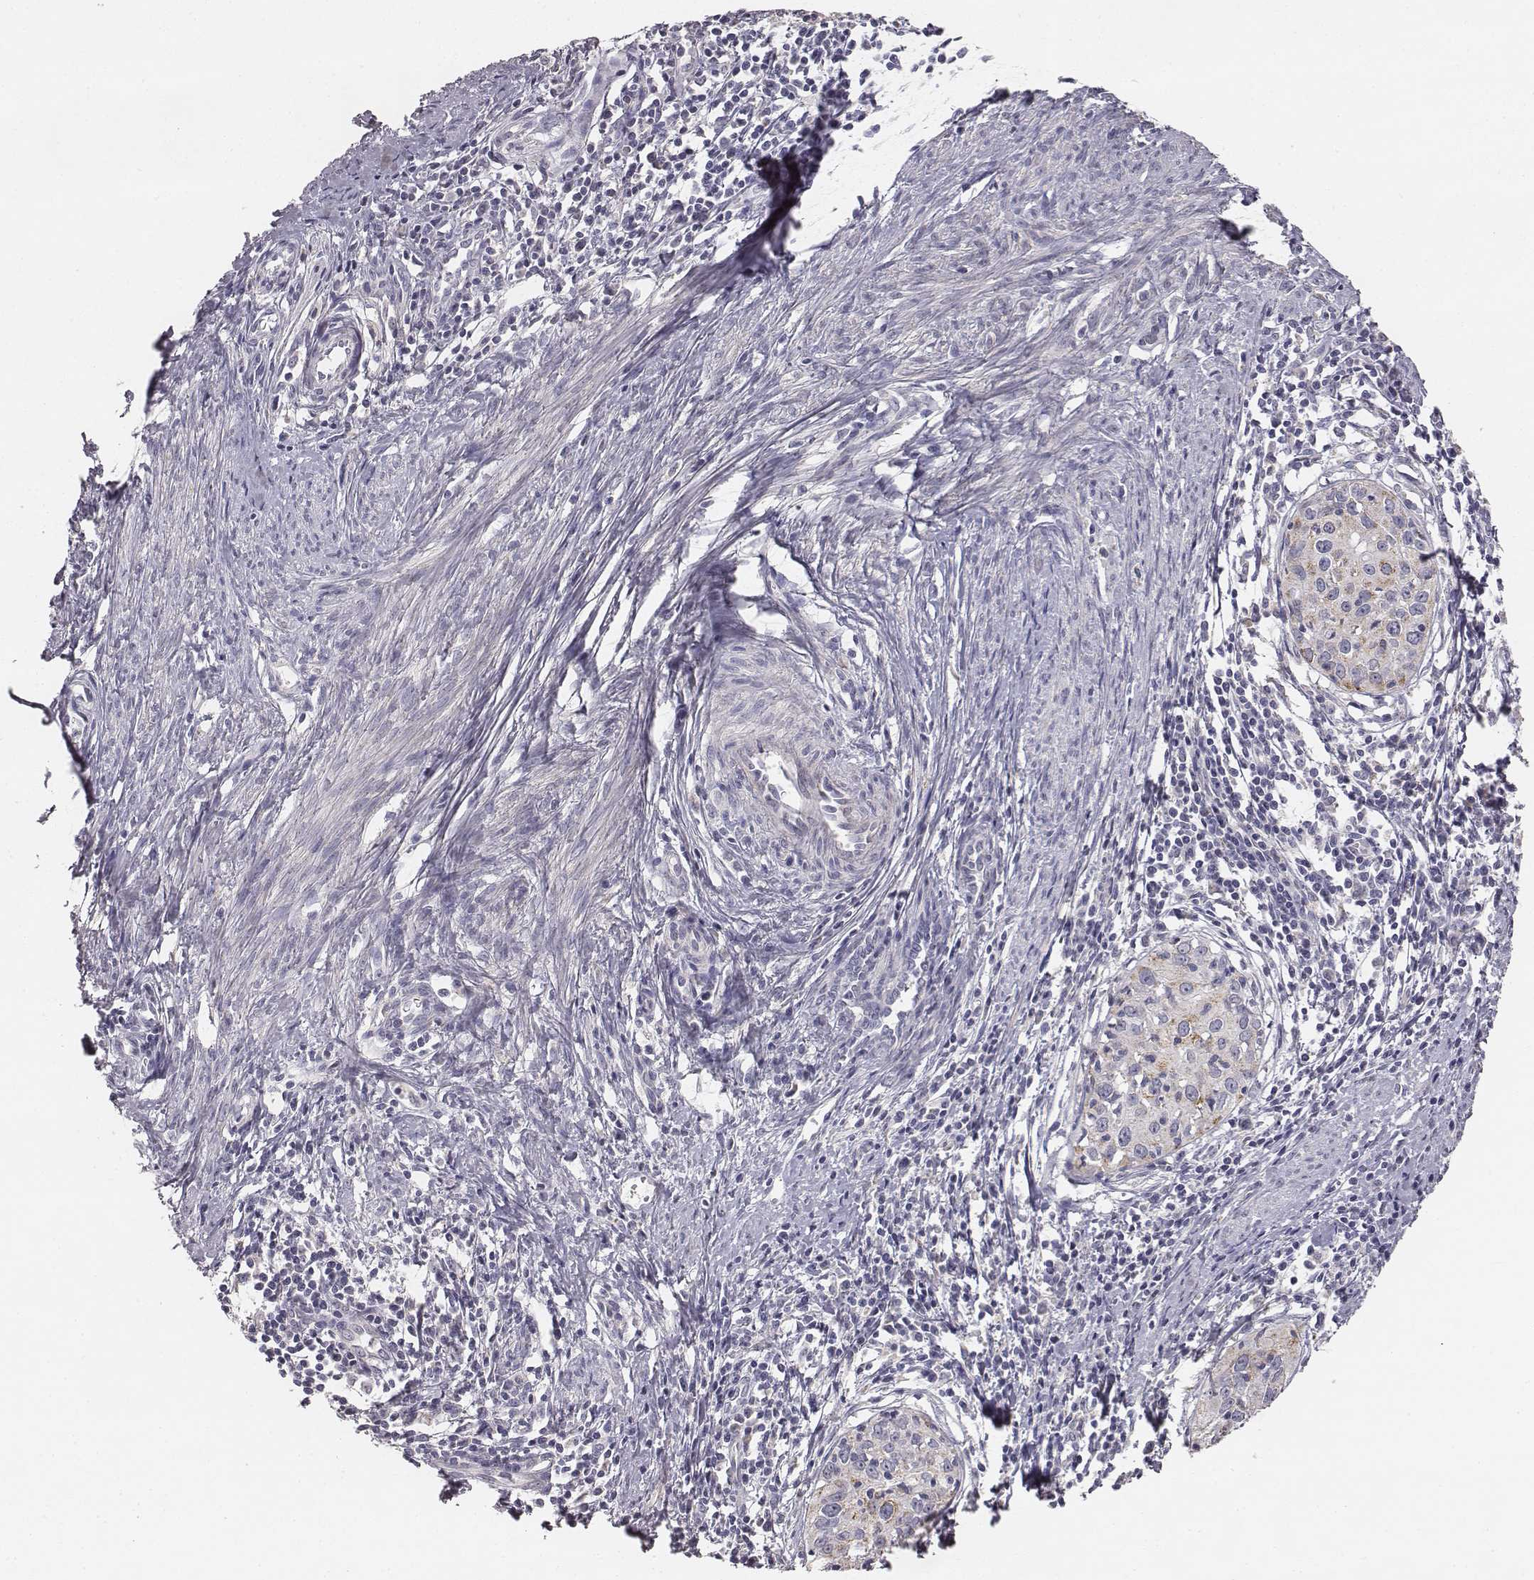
{"staining": {"intensity": "weak", "quantity": "<25%", "location": "cytoplasmic/membranous"}, "tissue": "cervical cancer", "cell_type": "Tumor cells", "image_type": "cancer", "snomed": [{"axis": "morphology", "description": "Squamous cell carcinoma, NOS"}, {"axis": "topography", "description": "Cervix"}], "caption": "This micrograph is of cervical cancer stained with IHC to label a protein in brown with the nuclei are counter-stained blue. There is no staining in tumor cells. (DAB (3,3'-diaminobenzidine) immunohistochemistry (IHC) with hematoxylin counter stain).", "gene": "ABCD3", "patient": {"sex": "female", "age": 40}}